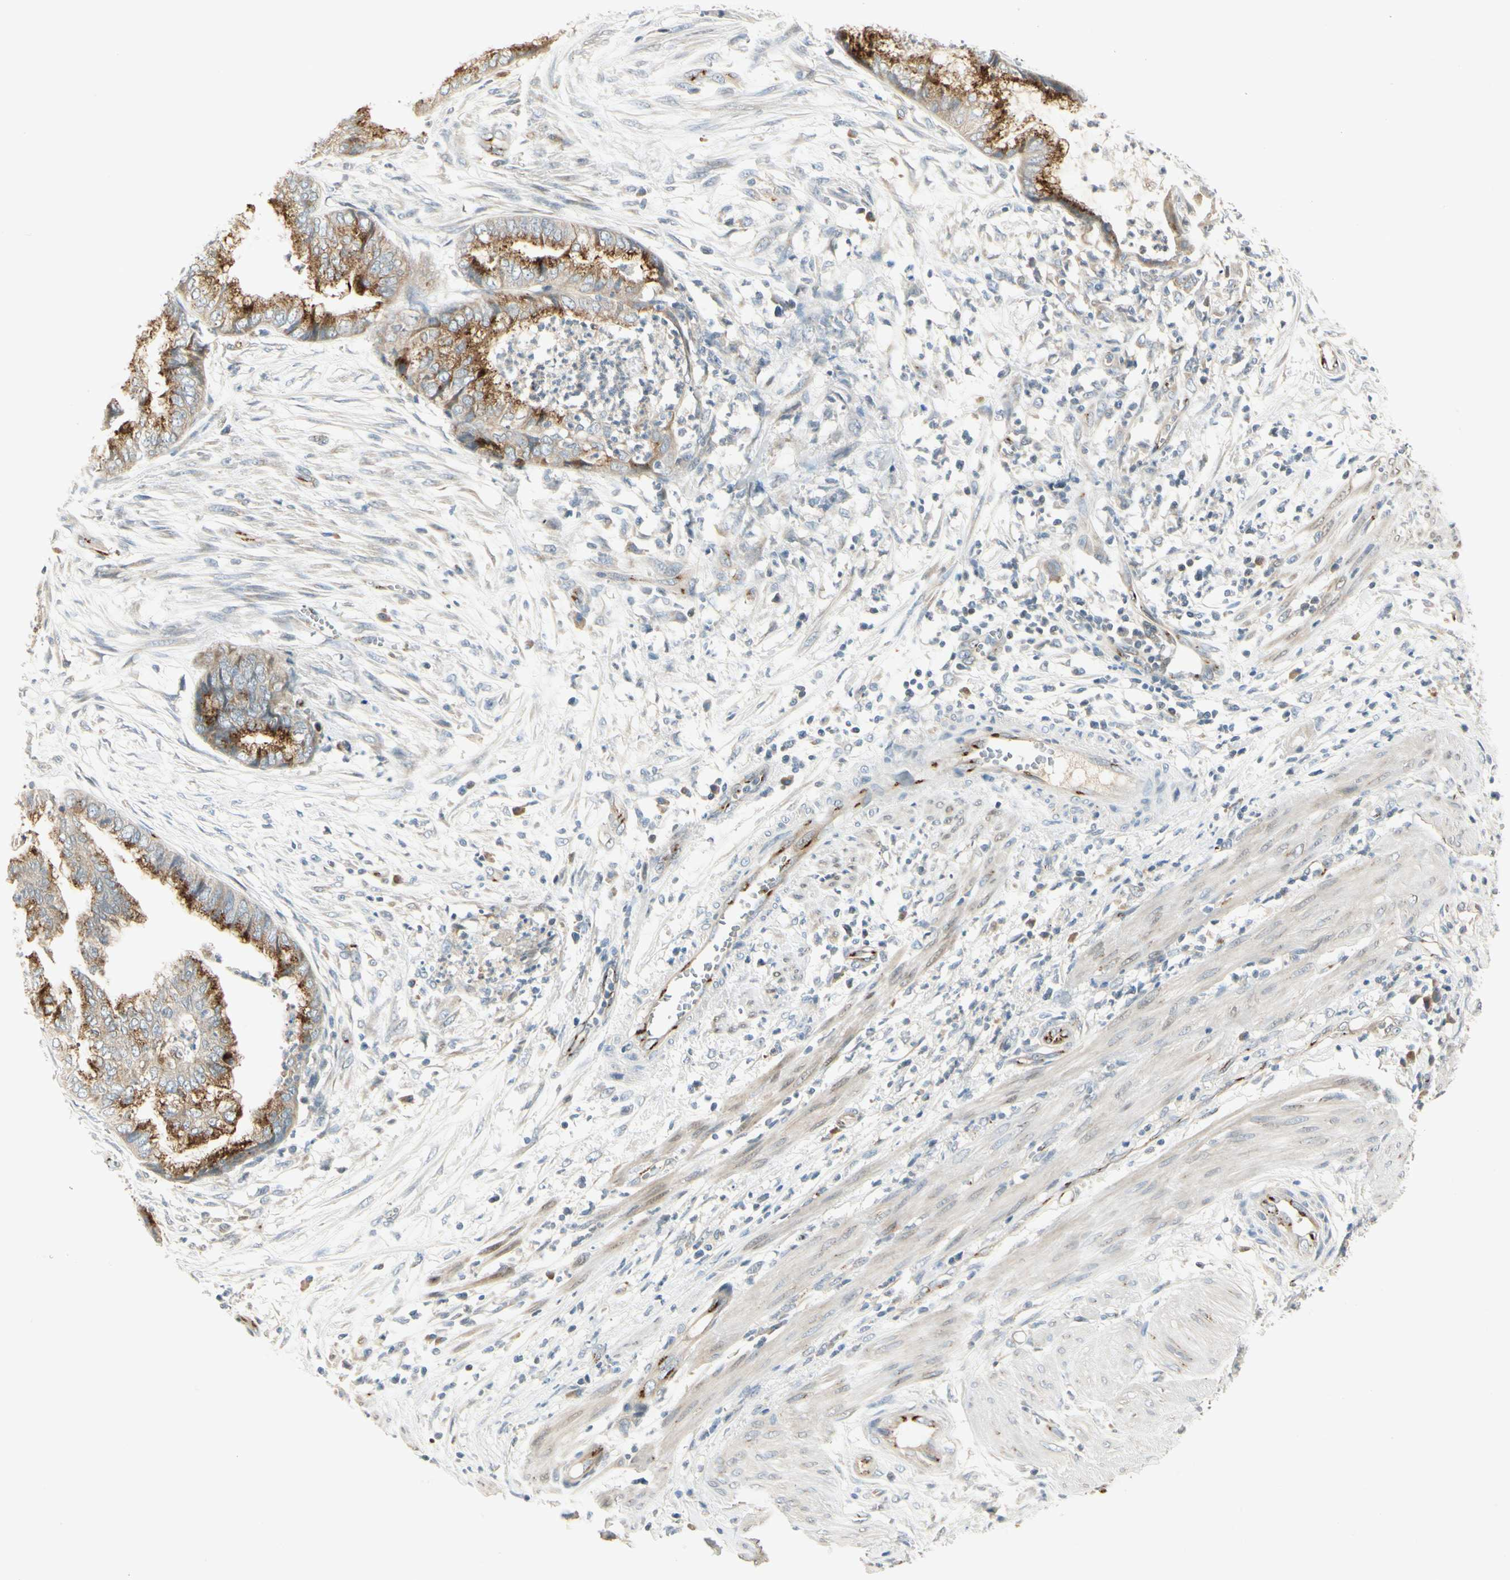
{"staining": {"intensity": "moderate", "quantity": ">75%", "location": "cytoplasmic/membranous"}, "tissue": "endometrial cancer", "cell_type": "Tumor cells", "image_type": "cancer", "snomed": [{"axis": "morphology", "description": "Necrosis, NOS"}, {"axis": "morphology", "description": "Adenocarcinoma, NOS"}, {"axis": "topography", "description": "Endometrium"}], "caption": "A histopathology image of human adenocarcinoma (endometrial) stained for a protein demonstrates moderate cytoplasmic/membranous brown staining in tumor cells. (Brightfield microscopy of DAB IHC at high magnification).", "gene": "MANSC1", "patient": {"sex": "female", "age": 79}}